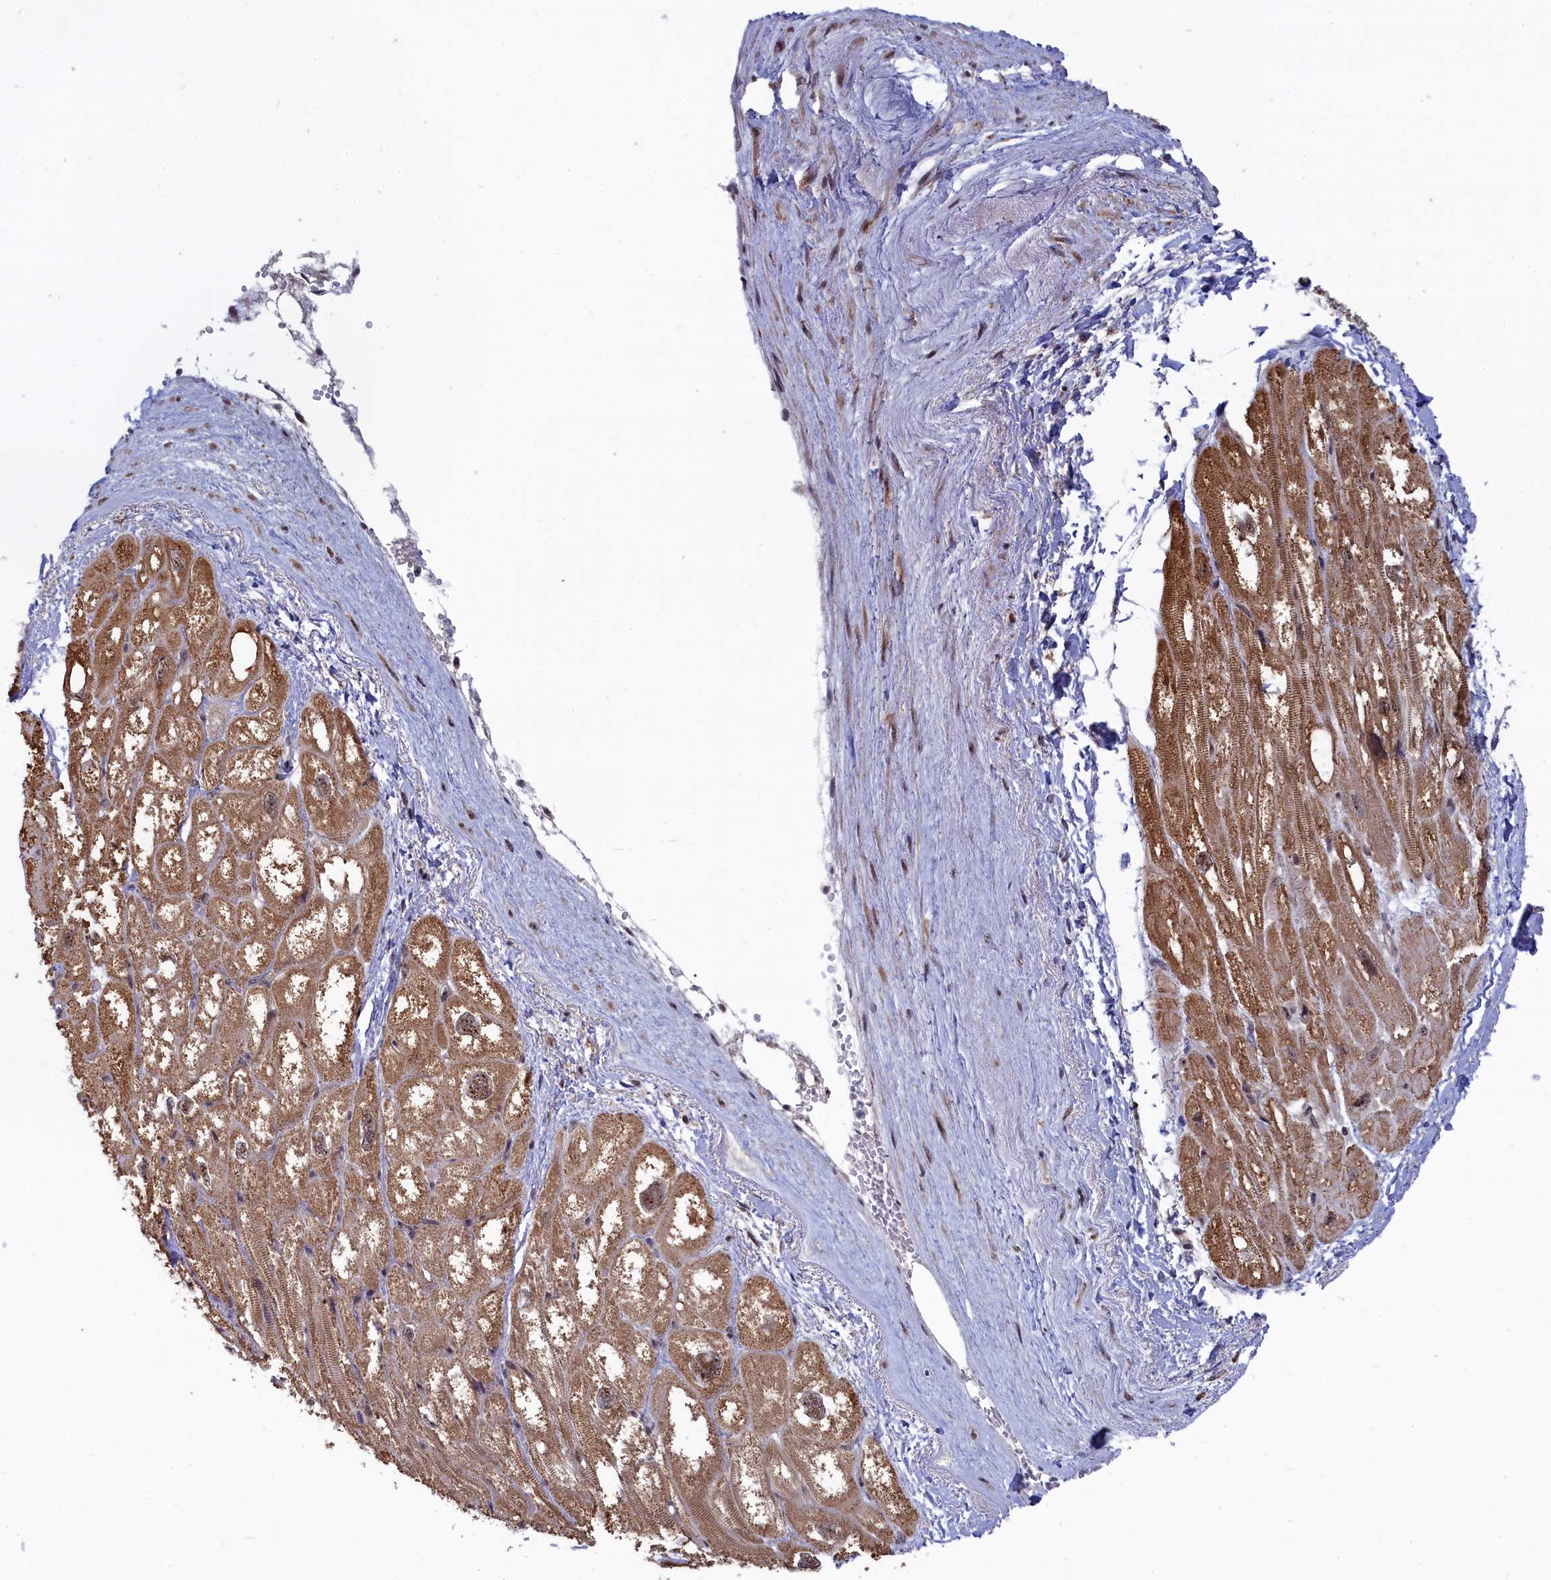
{"staining": {"intensity": "moderate", "quantity": ">75%", "location": "cytoplasmic/membranous,nuclear"}, "tissue": "heart muscle", "cell_type": "Cardiomyocytes", "image_type": "normal", "snomed": [{"axis": "morphology", "description": "Normal tissue, NOS"}, {"axis": "topography", "description": "Heart"}], "caption": "The photomicrograph reveals a brown stain indicating the presence of a protein in the cytoplasmic/membranous,nuclear of cardiomyocytes in heart muscle.", "gene": "TAB1", "patient": {"sex": "male", "age": 50}}